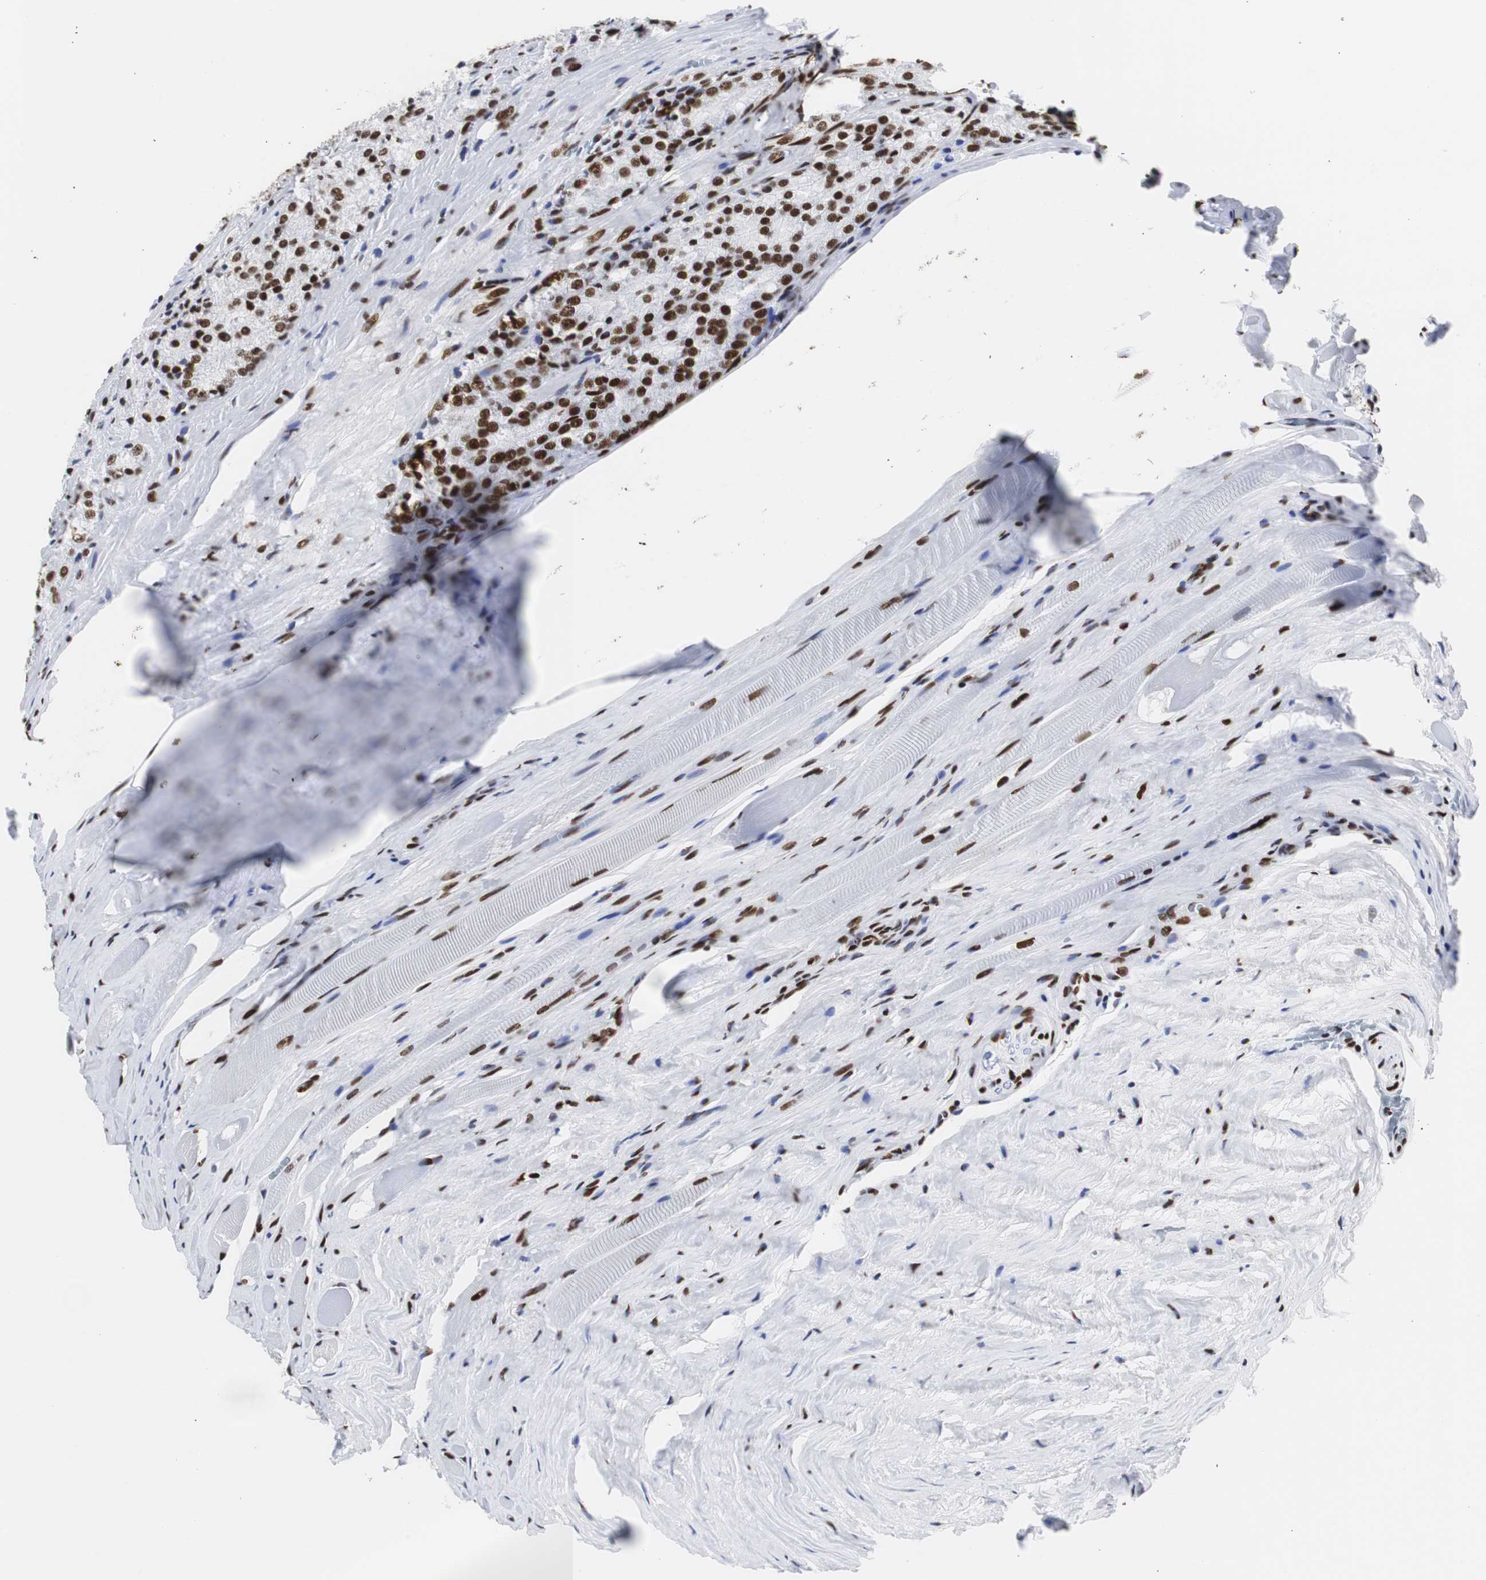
{"staining": {"intensity": "strong", "quantity": ">75%", "location": "nuclear"}, "tissue": "prostate cancer", "cell_type": "Tumor cells", "image_type": "cancer", "snomed": [{"axis": "morphology", "description": "Adenocarcinoma, Low grade"}, {"axis": "topography", "description": "Prostate"}], "caption": "An immunohistochemistry (IHC) micrograph of tumor tissue is shown. Protein staining in brown shows strong nuclear positivity in prostate cancer within tumor cells. (brown staining indicates protein expression, while blue staining denotes nuclei).", "gene": "HNRNPH2", "patient": {"sex": "male", "age": 64}}